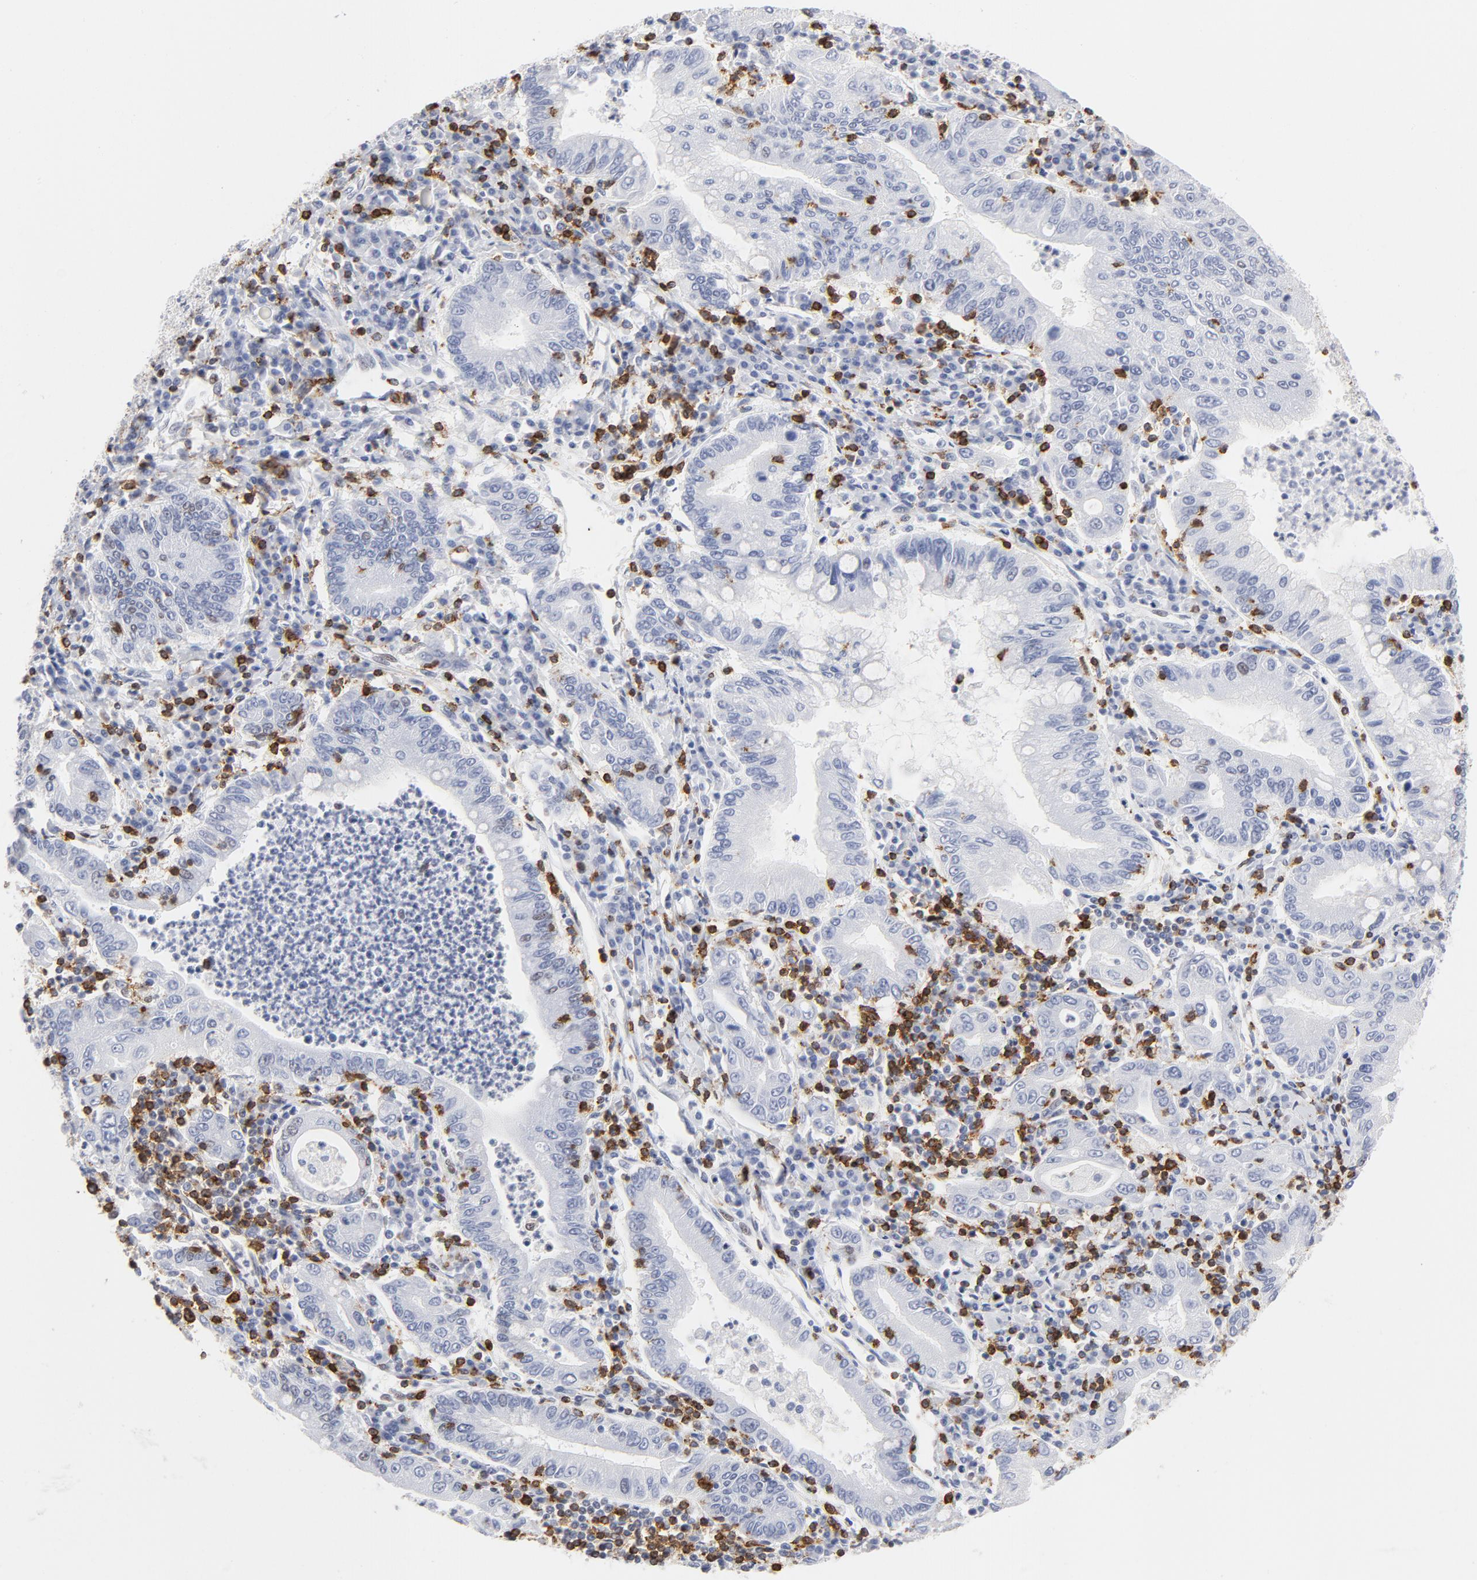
{"staining": {"intensity": "weak", "quantity": "<25%", "location": "nuclear"}, "tissue": "stomach cancer", "cell_type": "Tumor cells", "image_type": "cancer", "snomed": [{"axis": "morphology", "description": "Normal tissue, NOS"}, {"axis": "morphology", "description": "Adenocarcinoma, NOS"}, {"axis": "topography", "description": "Esophagus"}, {"axis": "topography", "description": "Stomach, upper"}, {"axis": "topography", "description": "Peripheral nerve tissue"}], "caption": "Immunohistochemistry (IHC) of human adenocarcinoma (stomach) reveals no positivity in tumor cells.", "gene": "CD2", "patient": {"sex": "male", "age": 62}}